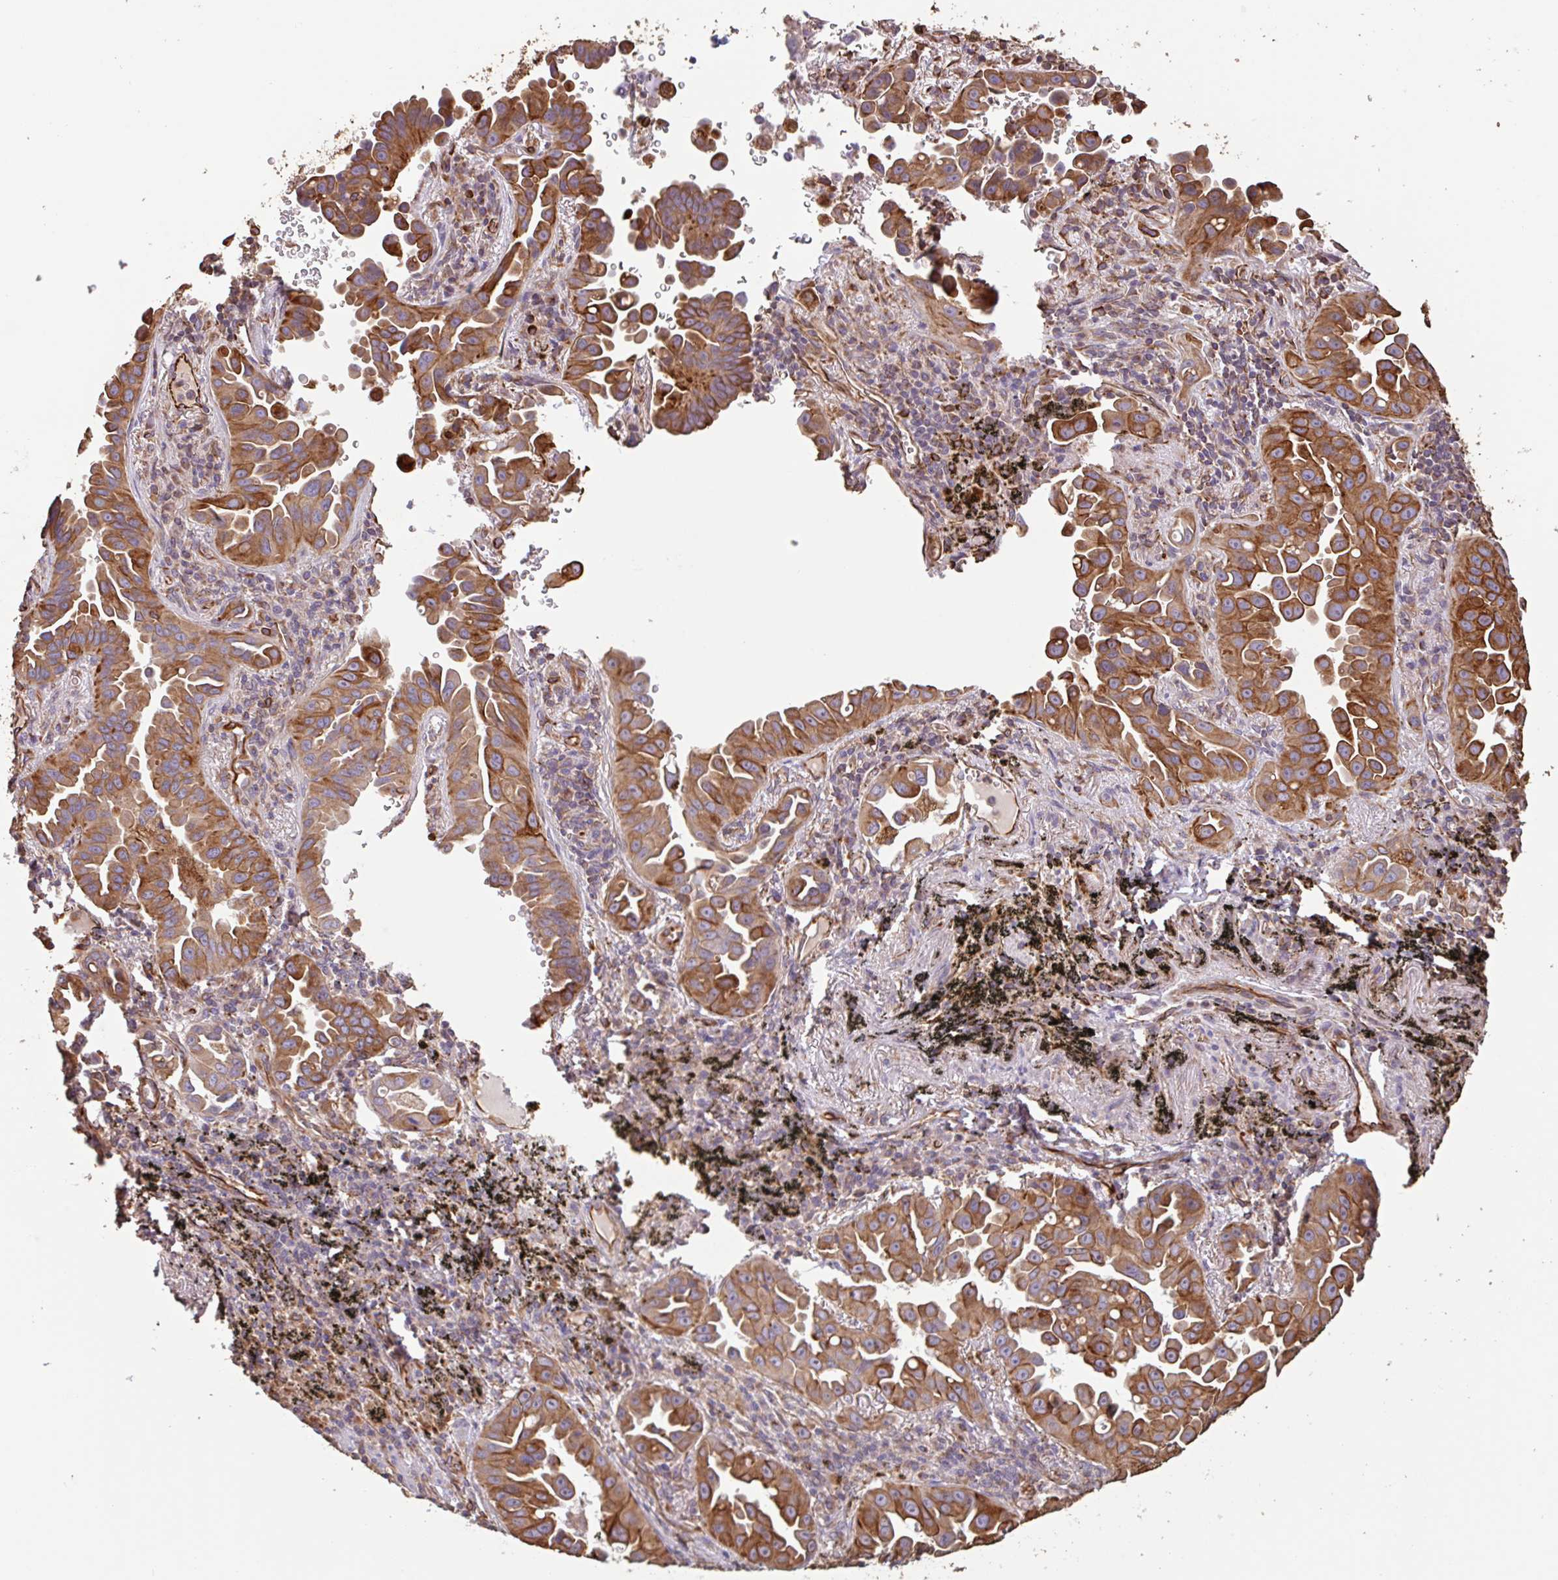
{"staining": {"intensity": "strong", "quantity": ">75%", "location": "cytoplasmic/membranous"}, "tissue": "lung cancer", "cell_type": "Tumor cells", "image_type": "cancer", "snomed": [{"axis": "morphology", "description": "Adenocarcinoma, NOS"}, {"axis": "topography", "description": "Lung"}], "caption": "High-power microscopy captured an immunohistochemistry (IHC) histopathology image of lung cancer, revealing strong cytoplasmic/membranous positivity in approximately >75% of tumor cells. (IHC, brightfield microscopy, high magnification).", "gene": "ZNF790", "patient": {"sex": "male", "age": 68}}